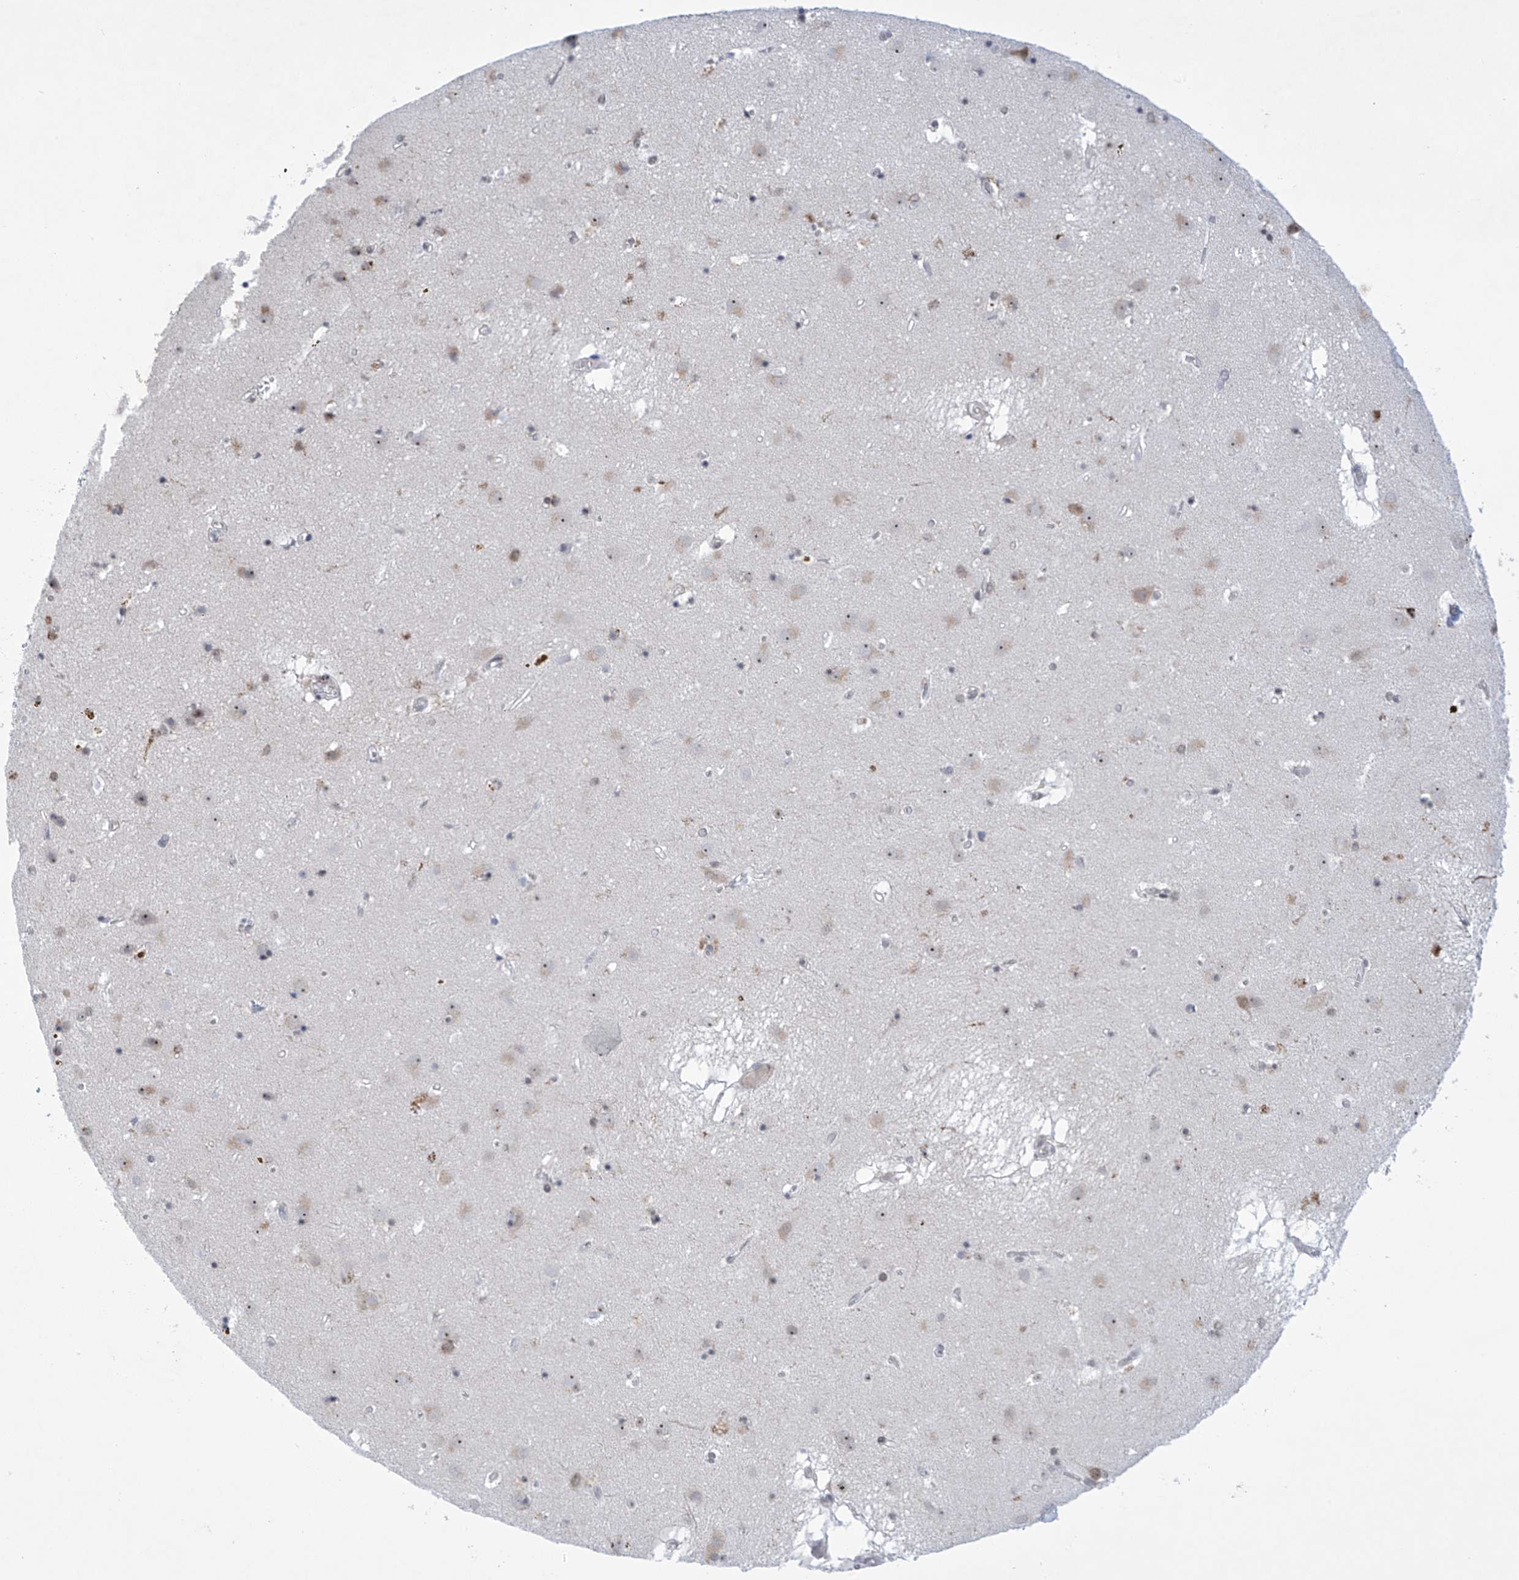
{"staining": {"intensity": "weak", "quantity": "<25%", "location": "cytoplasmic/membranous"}, "tissue": "caudate", "cell_type": "Glial cells", "image_type": "normal", "snomed": [{"axis": "morphology", "description": "Normal tissue, NOS"}, {"axis": "topography", "description": "Lateral ventricle wall"}], "caption": "A histopathology image of caudate stained for a protein shows no brown staining in glial cells.", "gene": "MSL3", "patient": {"sex": "male", "age": 70}}